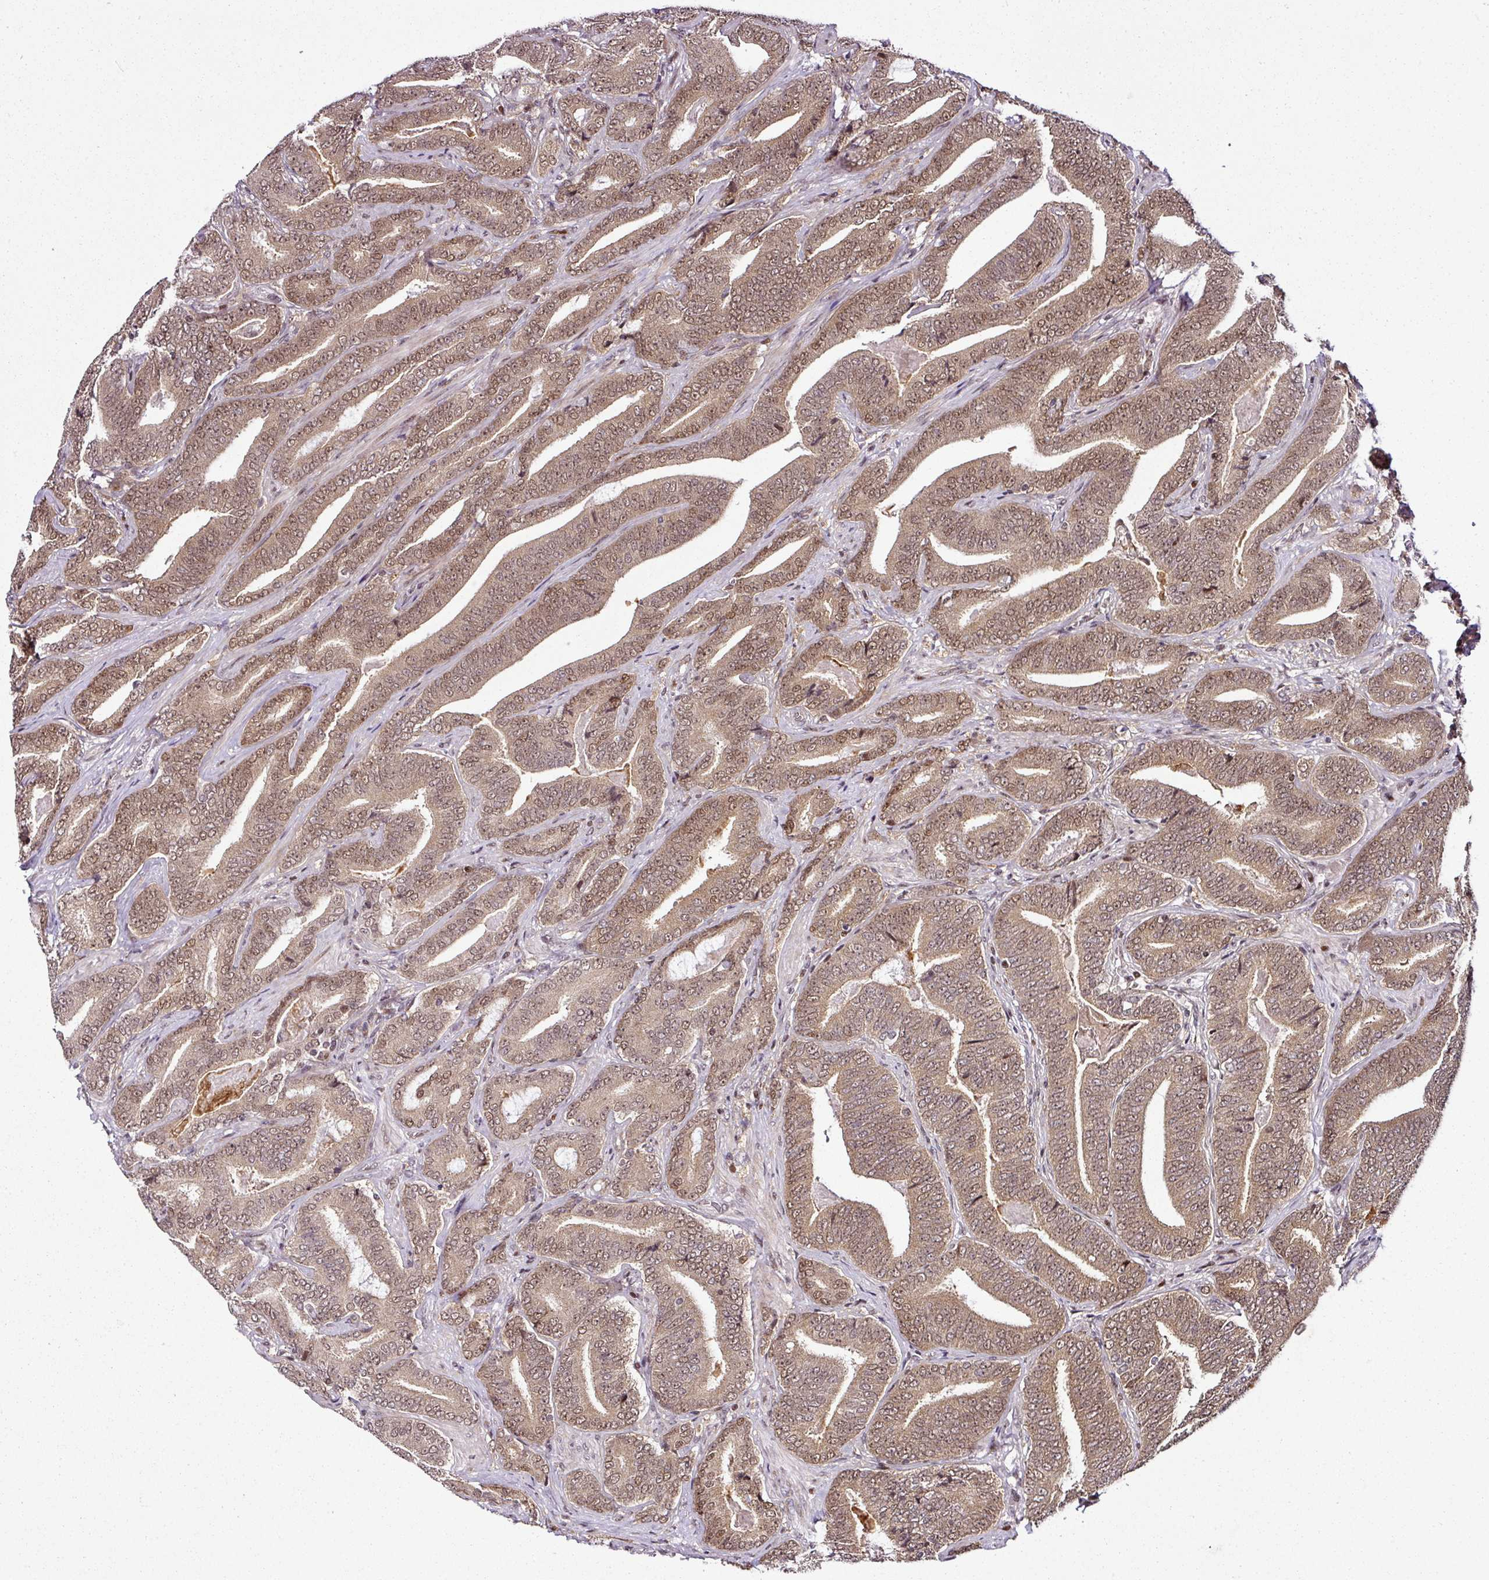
{"staining": {"intensity": "weak", "quantity": ">75%", "location": "nuclear"}, "tissue": "prostate cancer", "cell_type": "Tumor cells", "image_type": "cancer", "snomed": [{"axis": "morphology", "description": "Adenocarcinoma, Low grade"}, {"axis": "topography", "description": "Prostate and seminal vesicle, NOS"}], "caption": "Immunohistochemical staining of human low-grade adenocarcinoma (prostate) displays low levels of weak nuclear expression in about >75% of tumor cells.", "gene": "COPRS", "patient": {"sex": "male", "age": 61}}